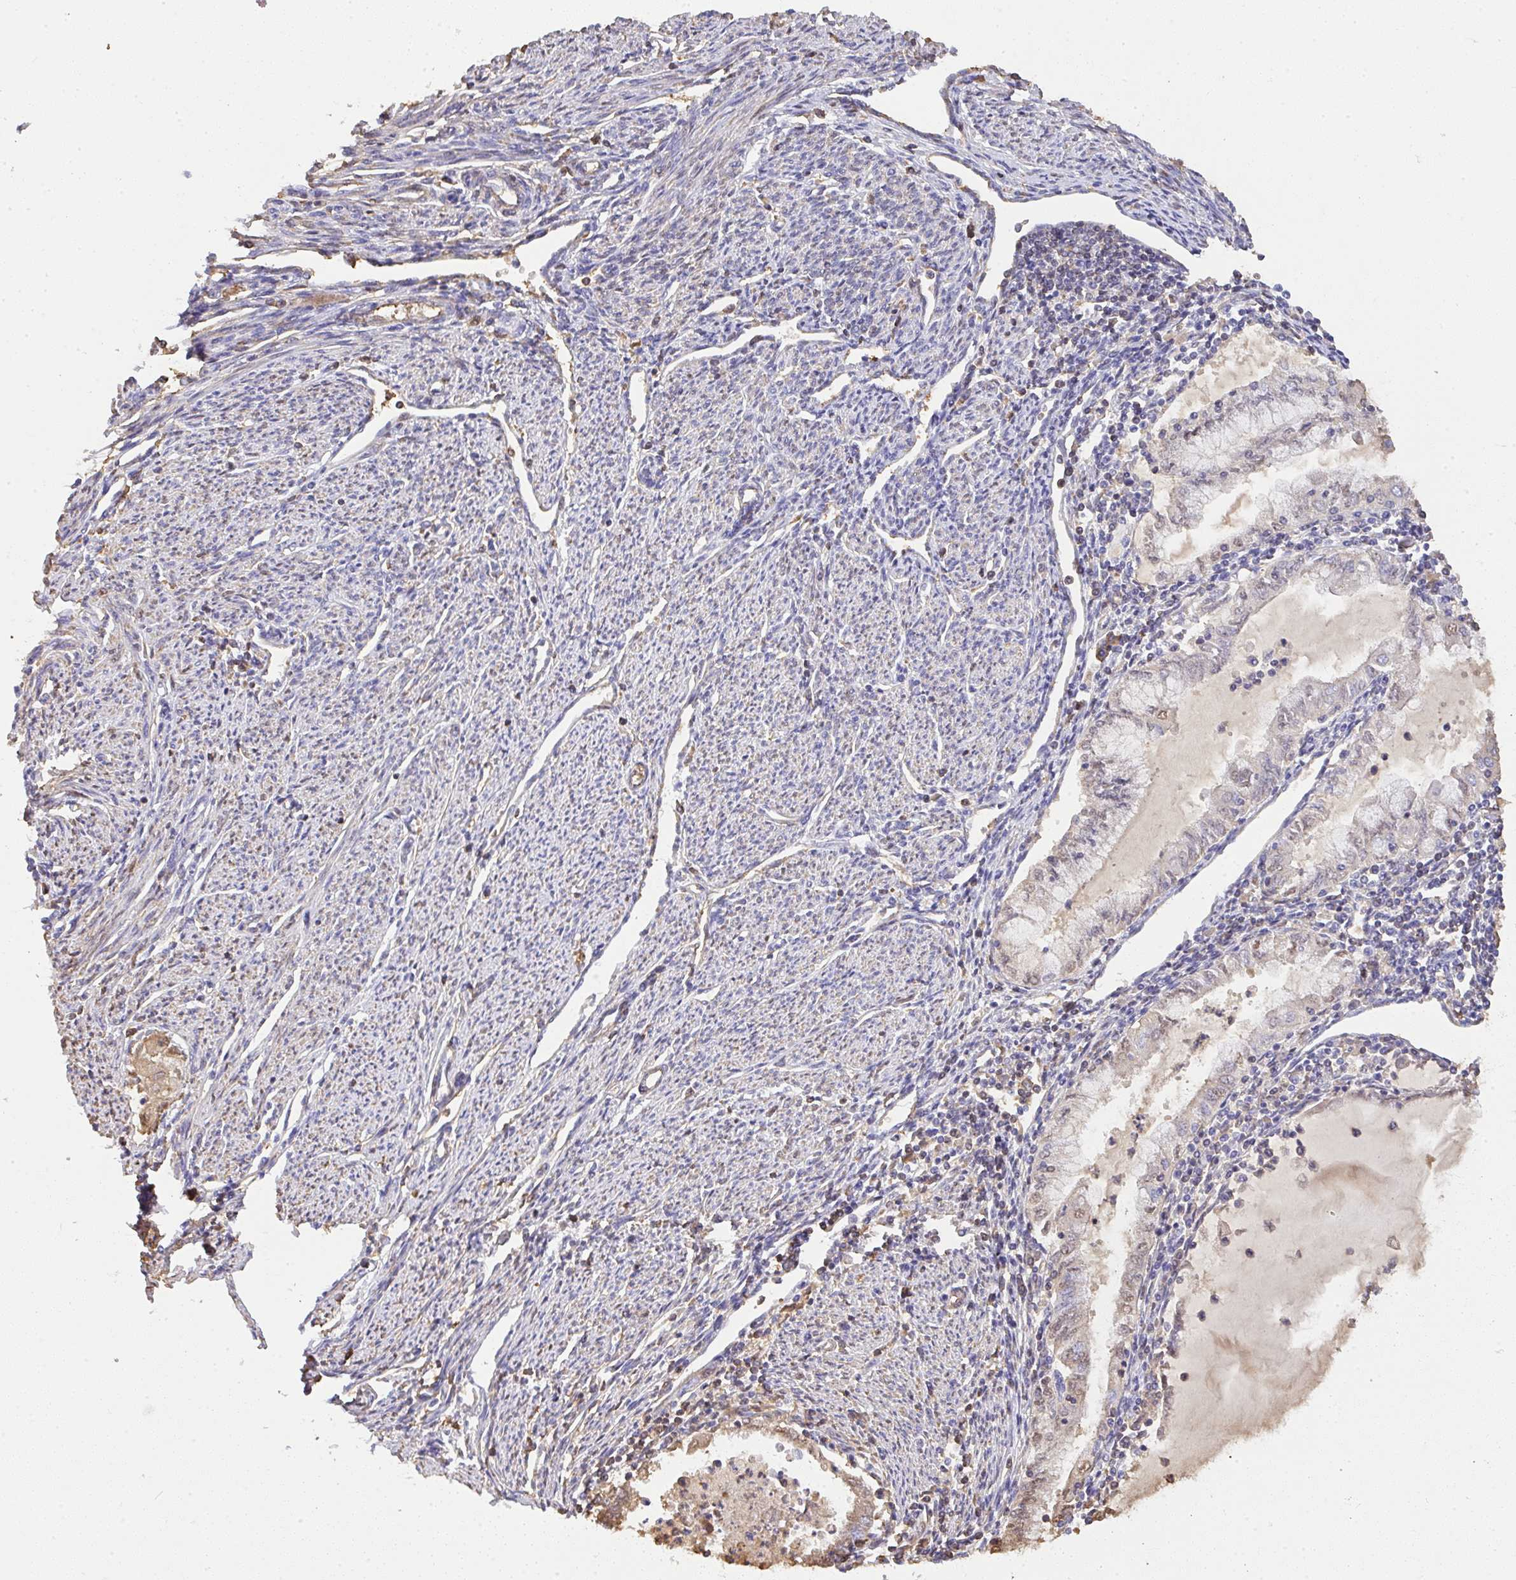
{"staining": {"intensity": "weak", "quantity": "<25%", "location": "cytoplasmic/membranous"}, "tissue": "endometrial cancer", "cell_type": "Tumor cells", "image_type": "cancer", "snomed": [{"axis": "morphology", "description": "Adenocarcinoma, NOS"}, {"axis": "topography", "description": "Endometrium"}], "caption": "The histopathology image demonstrates no staining of tumor cells in endometrial adenocarcinoma.", "gene": "SMYD5", "patient": {"sex": "female", "age": 79}}